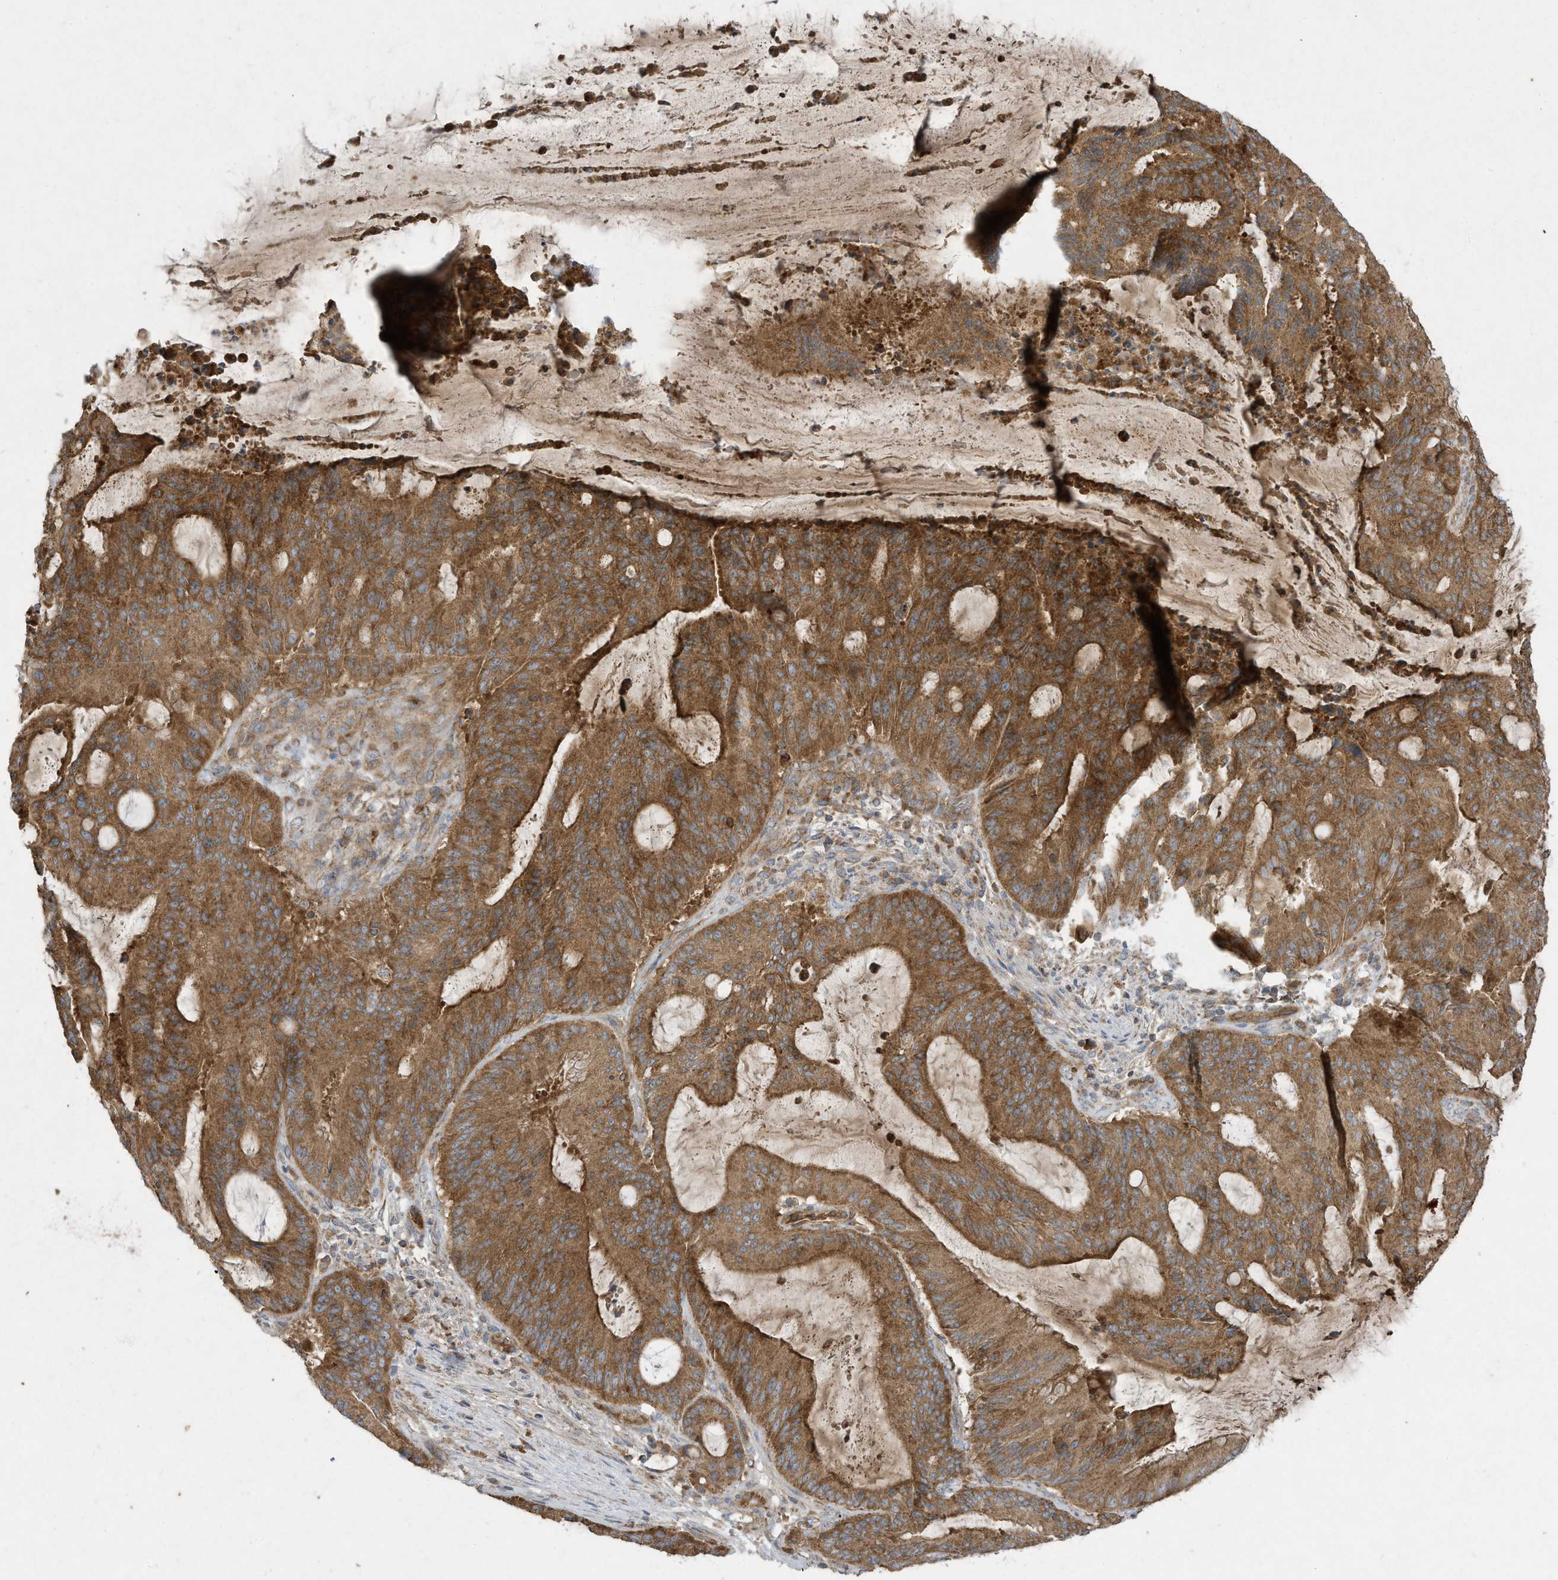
{"staining": {"intensity": "moderate", "quantity": ">75%", "location": "cytoplasmic/membranous"}, "tissue": "liver cancer", "cell_type": "Tumor cells", "image_type": "cancer", "snomed": [{"axis": "morphology", "description": "Normal tissue, NOS"}, {"axis": "morphology", "description": "Cholangiocarcinoma"}, {"axis": "topography", "description": "Liver"}, {"axis": "topography", "description": "Peripheral nerve tissue"}], "caption": "Immunohistochemistry (DAB) staining of human liver cholangiocarcinoma displays moderate cytoplasmic/membranous protein staining in about >75% of tumor cells.", "gene": "SYNJ2", "patient": {"sex": "female", "age": 73}}